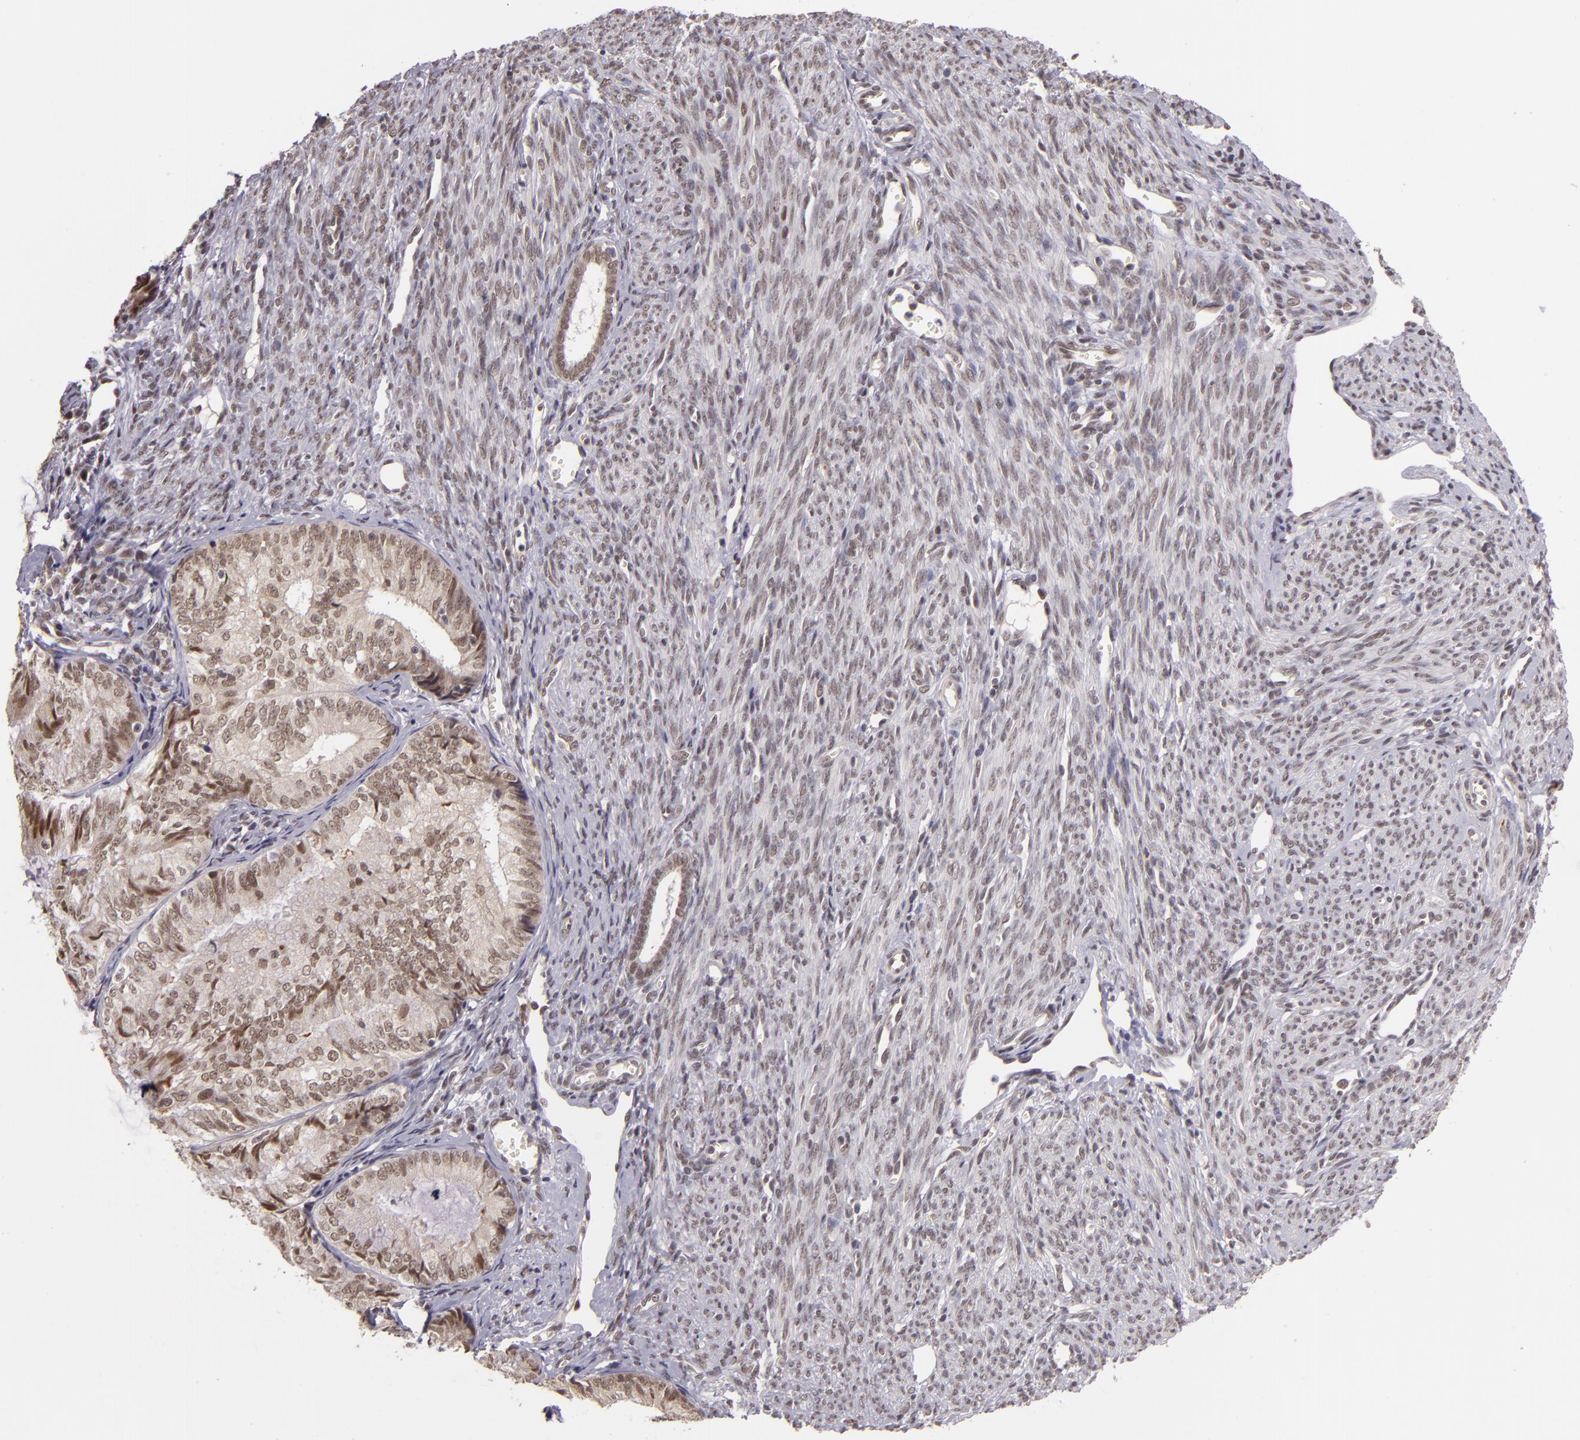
{"staining": {"intensity": "weak", "quantity": "25%-75%", "location": "nuclear"}, "tissue": "endometrial cancer", "cell_type": "Tumor cells", "image_type": "cancer", "snomed": [{"axis": "morphology", "description": "Adenocarcinoma, NOS"}, {"axis": "topography", "description": "Endometrium"}], "caption": "The image reveals staining of endometrial cancer (adenocarcinoma), revealing weak nuclear protein staining (brown color) within tumor cells.", "gene": "ALX1", "patient": {"sex": "female", "age": 66}}